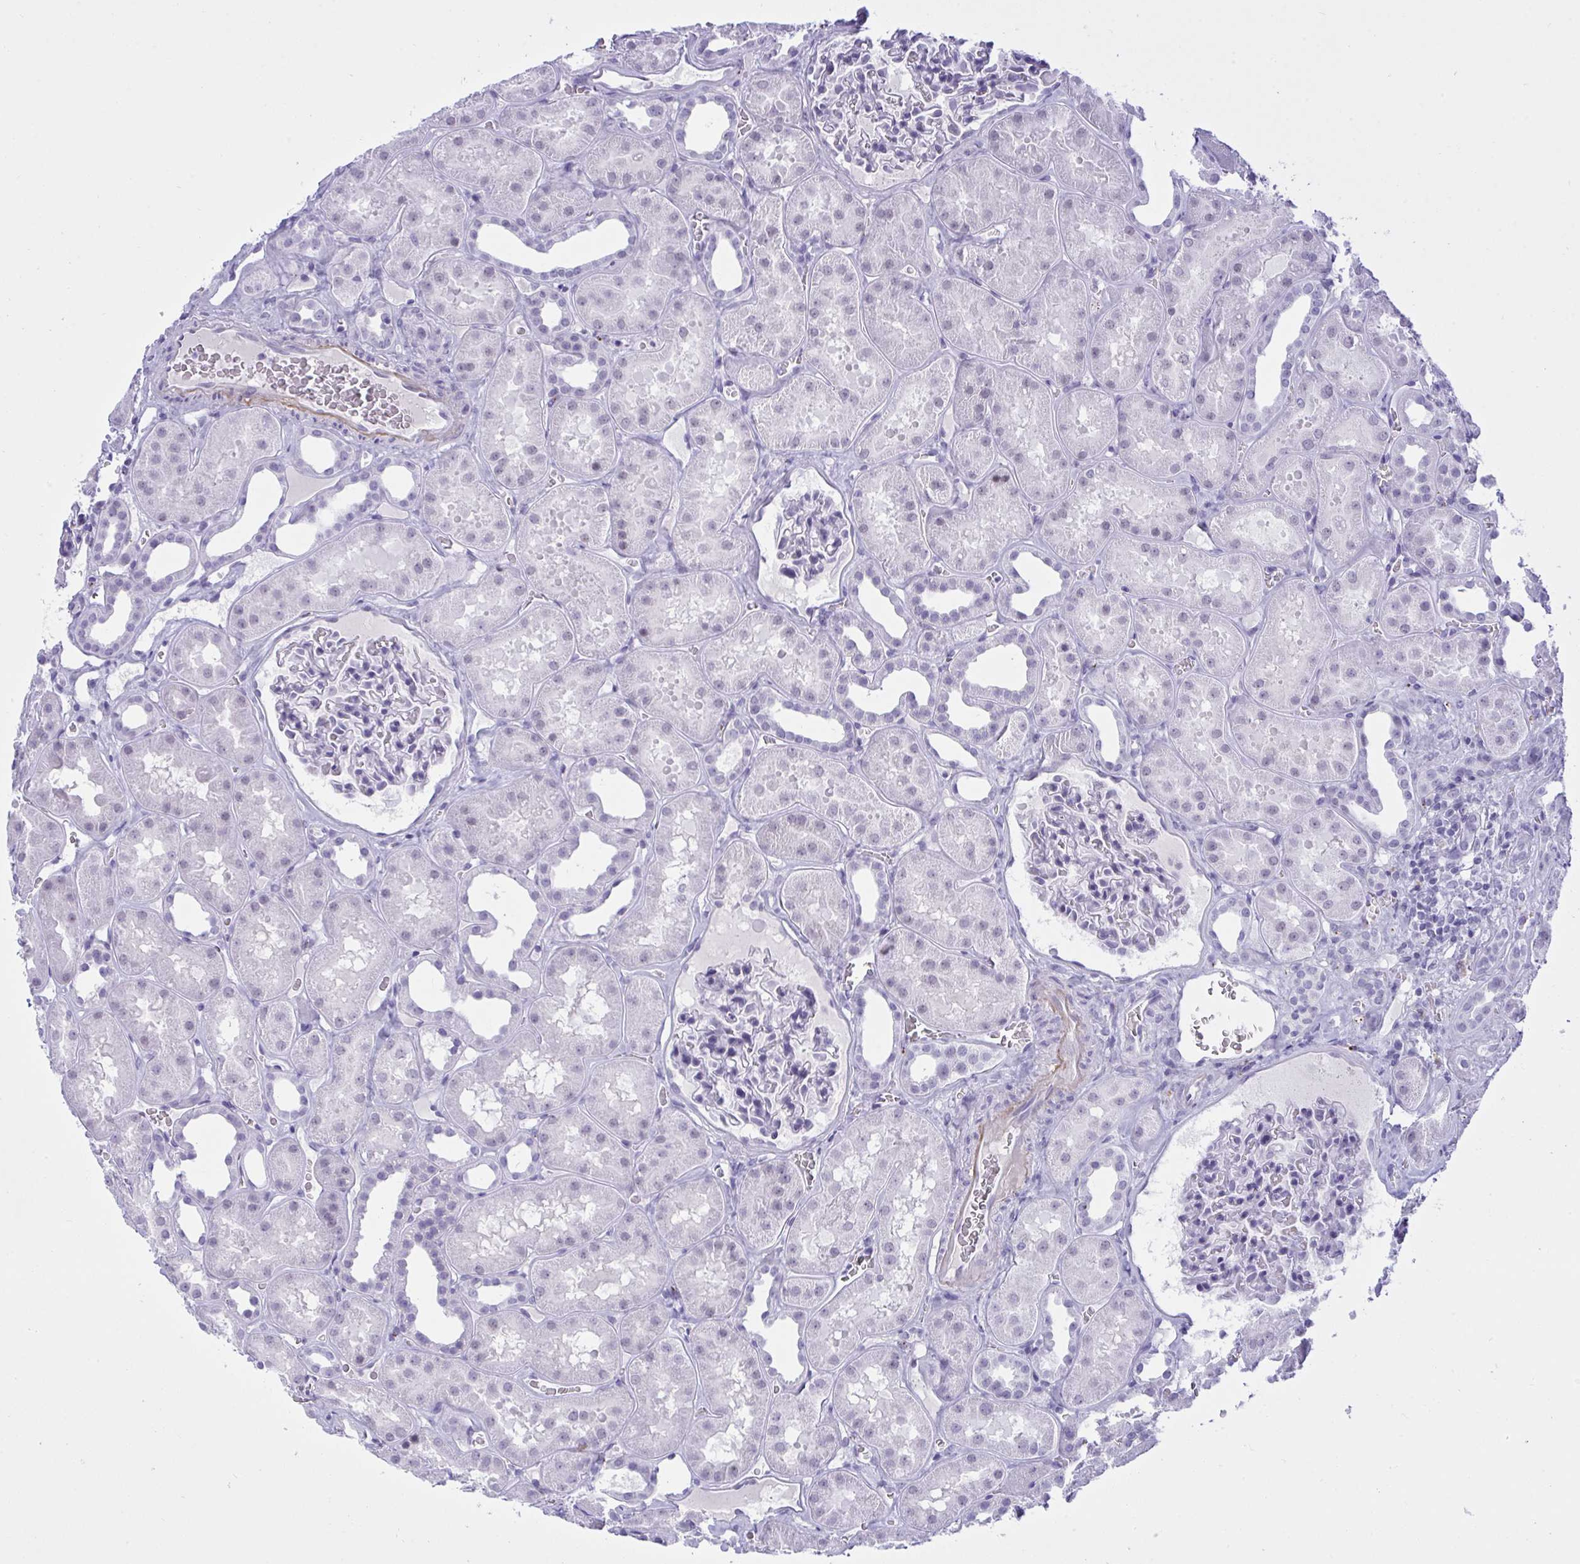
{"staining": {"intensity": "negative", "quantity": "none", "location": "none"}, "tissue": "kidney", "cell_type": "Cells in glomeruli", "image_type": "normal", "snomed": [{"axis": "morphology", "description": "Normal tissue, NOS"}, {"axis": "topography", "description": "Kidney"}], "caption": "IHC of normal human kidney shows no expression in cells in glomeruli.", "gene": "ELN", "patient": {"sex": "female", "age": 41}}